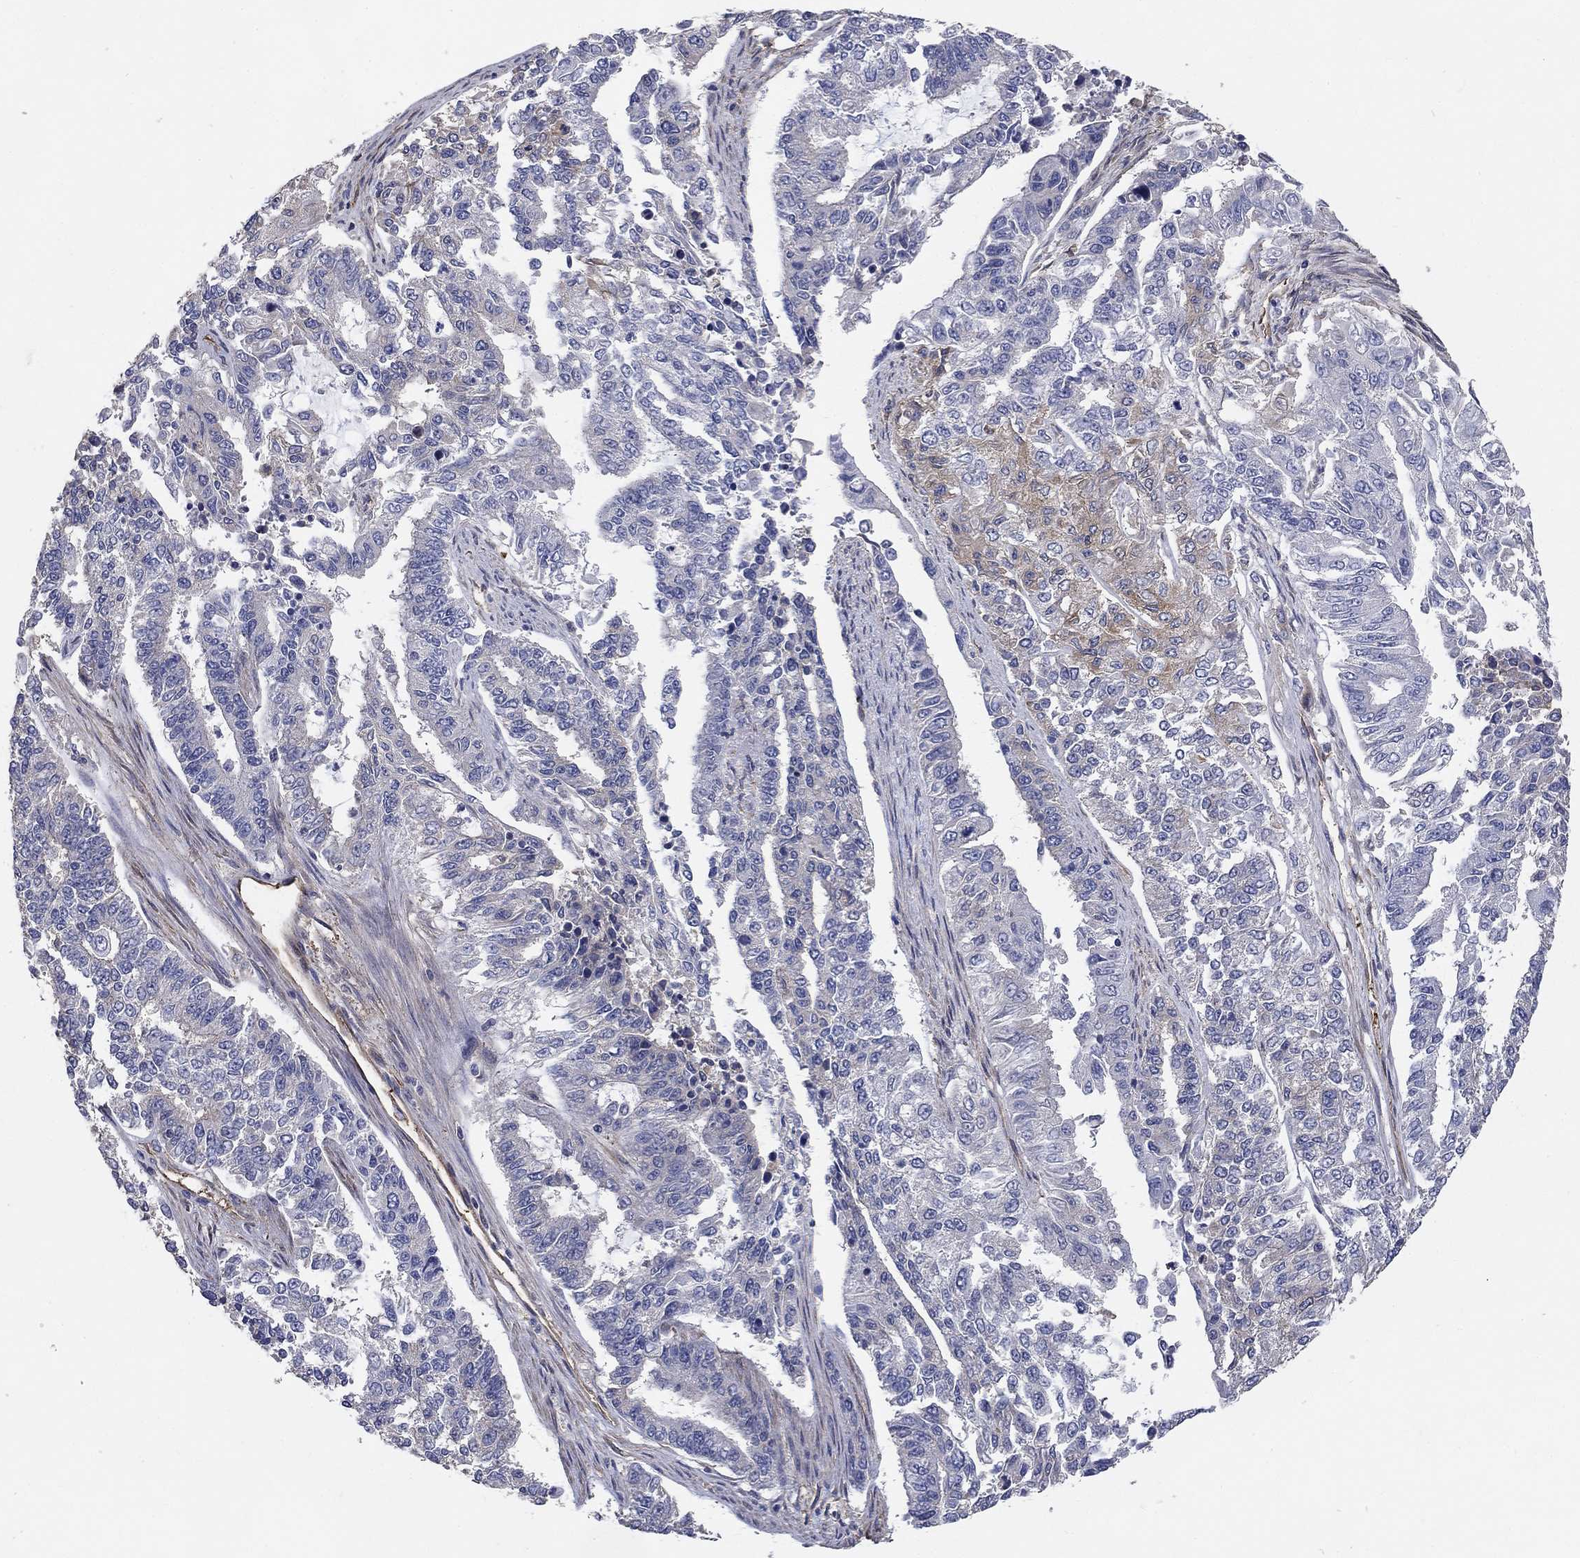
{"staining": {"intensity": "moderate", "quantity": "<25%", "location": "cytoplasmic/membranous"}, "tissue": "endometrial cancer", "cell_type": "Tumor cells", "image_type": "cancer", "snomed": [{"axis": "morphology", "description": "Adenocarcinoma, NOS"}, {"axis": "topography", "description": "Uterus"}], "caption": "Immunohistochemistry (IHC) of human adenocarcinoma (endometrial) demonstrates low levels of moderate cytoplasmic/membranous positivity in about <25% of tumor cells.", "gene": "DPYSL2", "patient": {"sex": "female", "age": 59}}